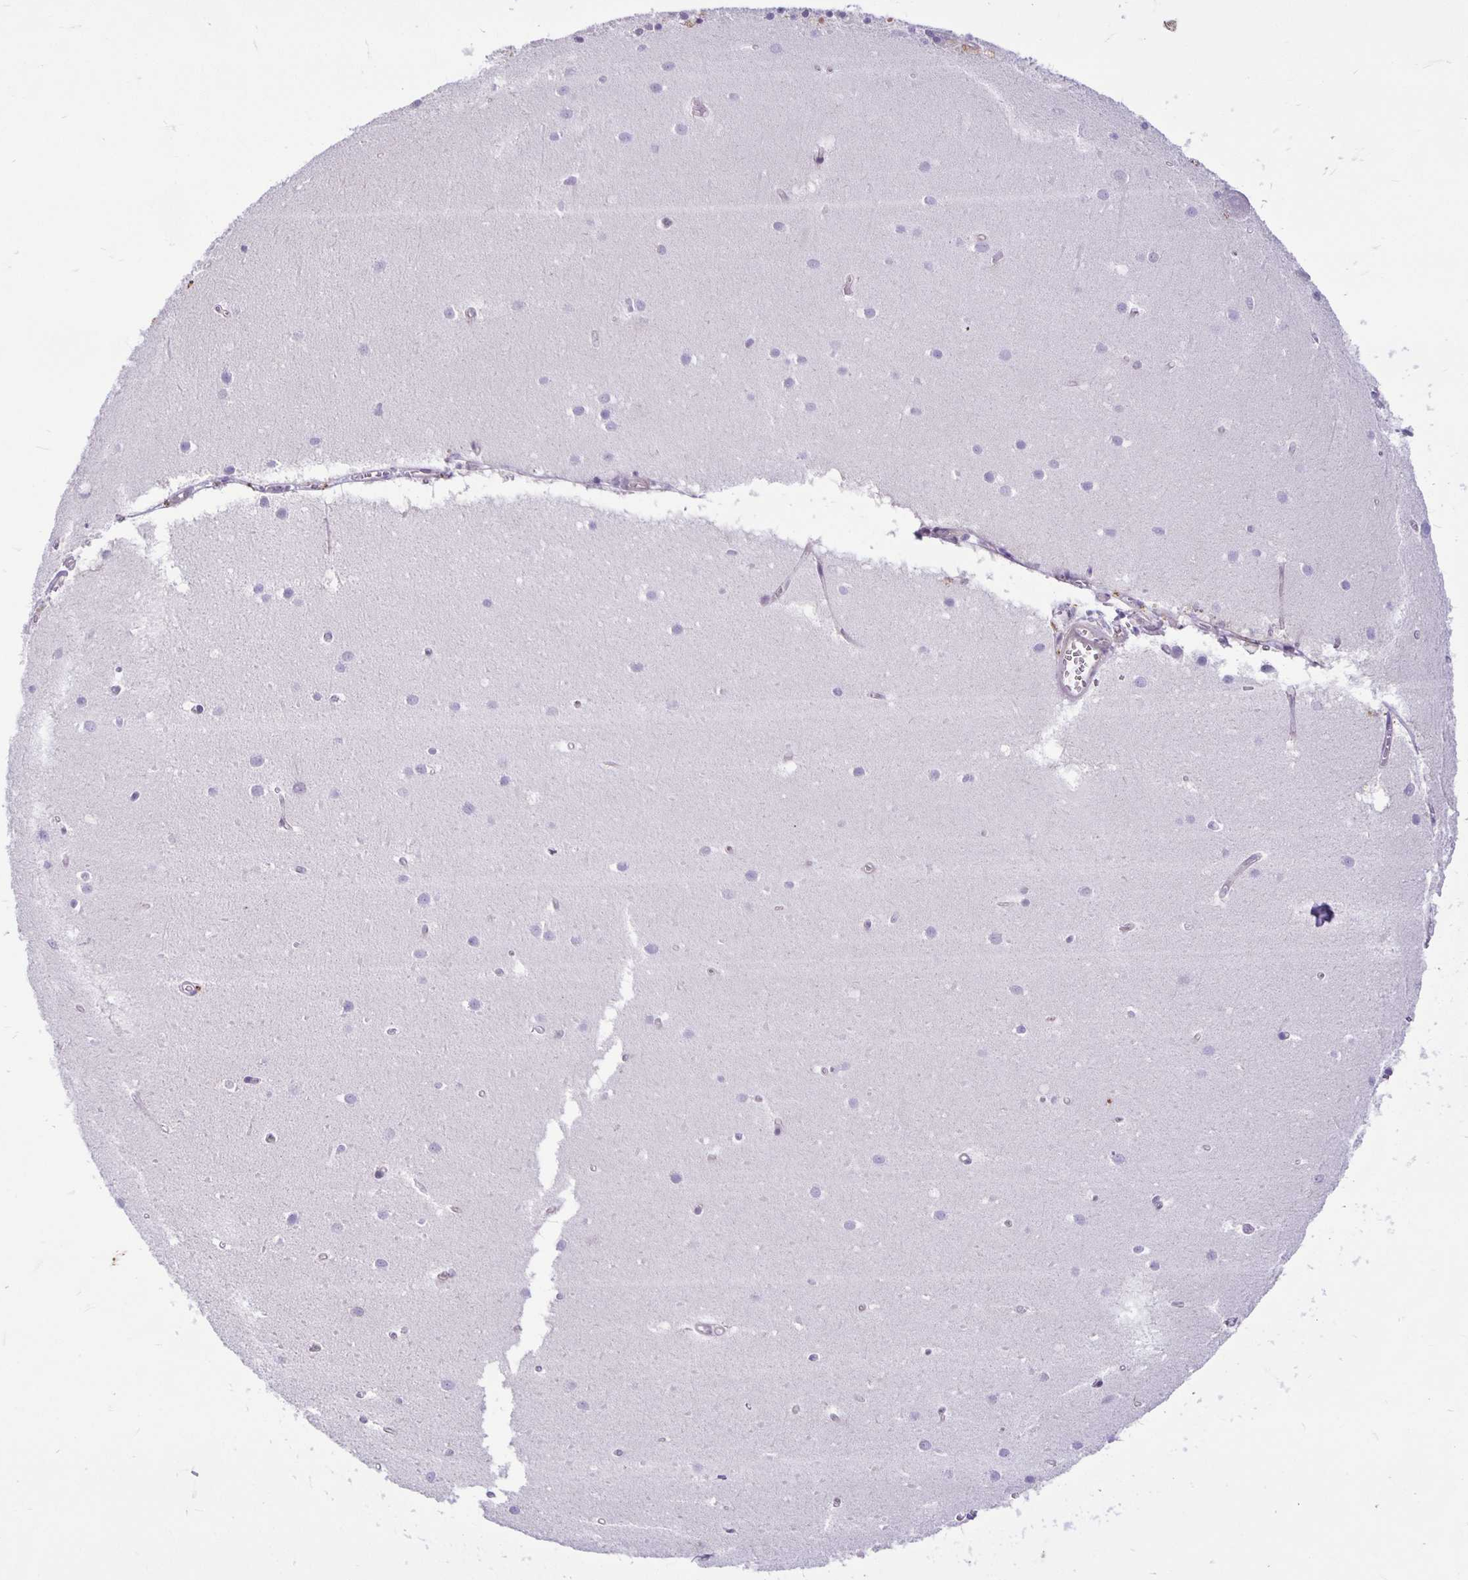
{"staining": {"intensity": "negative", "quantity": "none", "location": "none"}, "tissue": "cerebellum", "cell_type": "Cells in granular layer", "image_type": "normal", "snomed": [{"axis": "morphology", "description": "Normal tissue, NOS"}, {"axis": "topography", "description": "Cerebellum"}], "caption": "Immunohistochemistry of unremarkable cerebellum demonstrates no expression in cells in granular layer.", "gene": "TAX1BP3", "patient": {"sex": "male", "age": 54}}